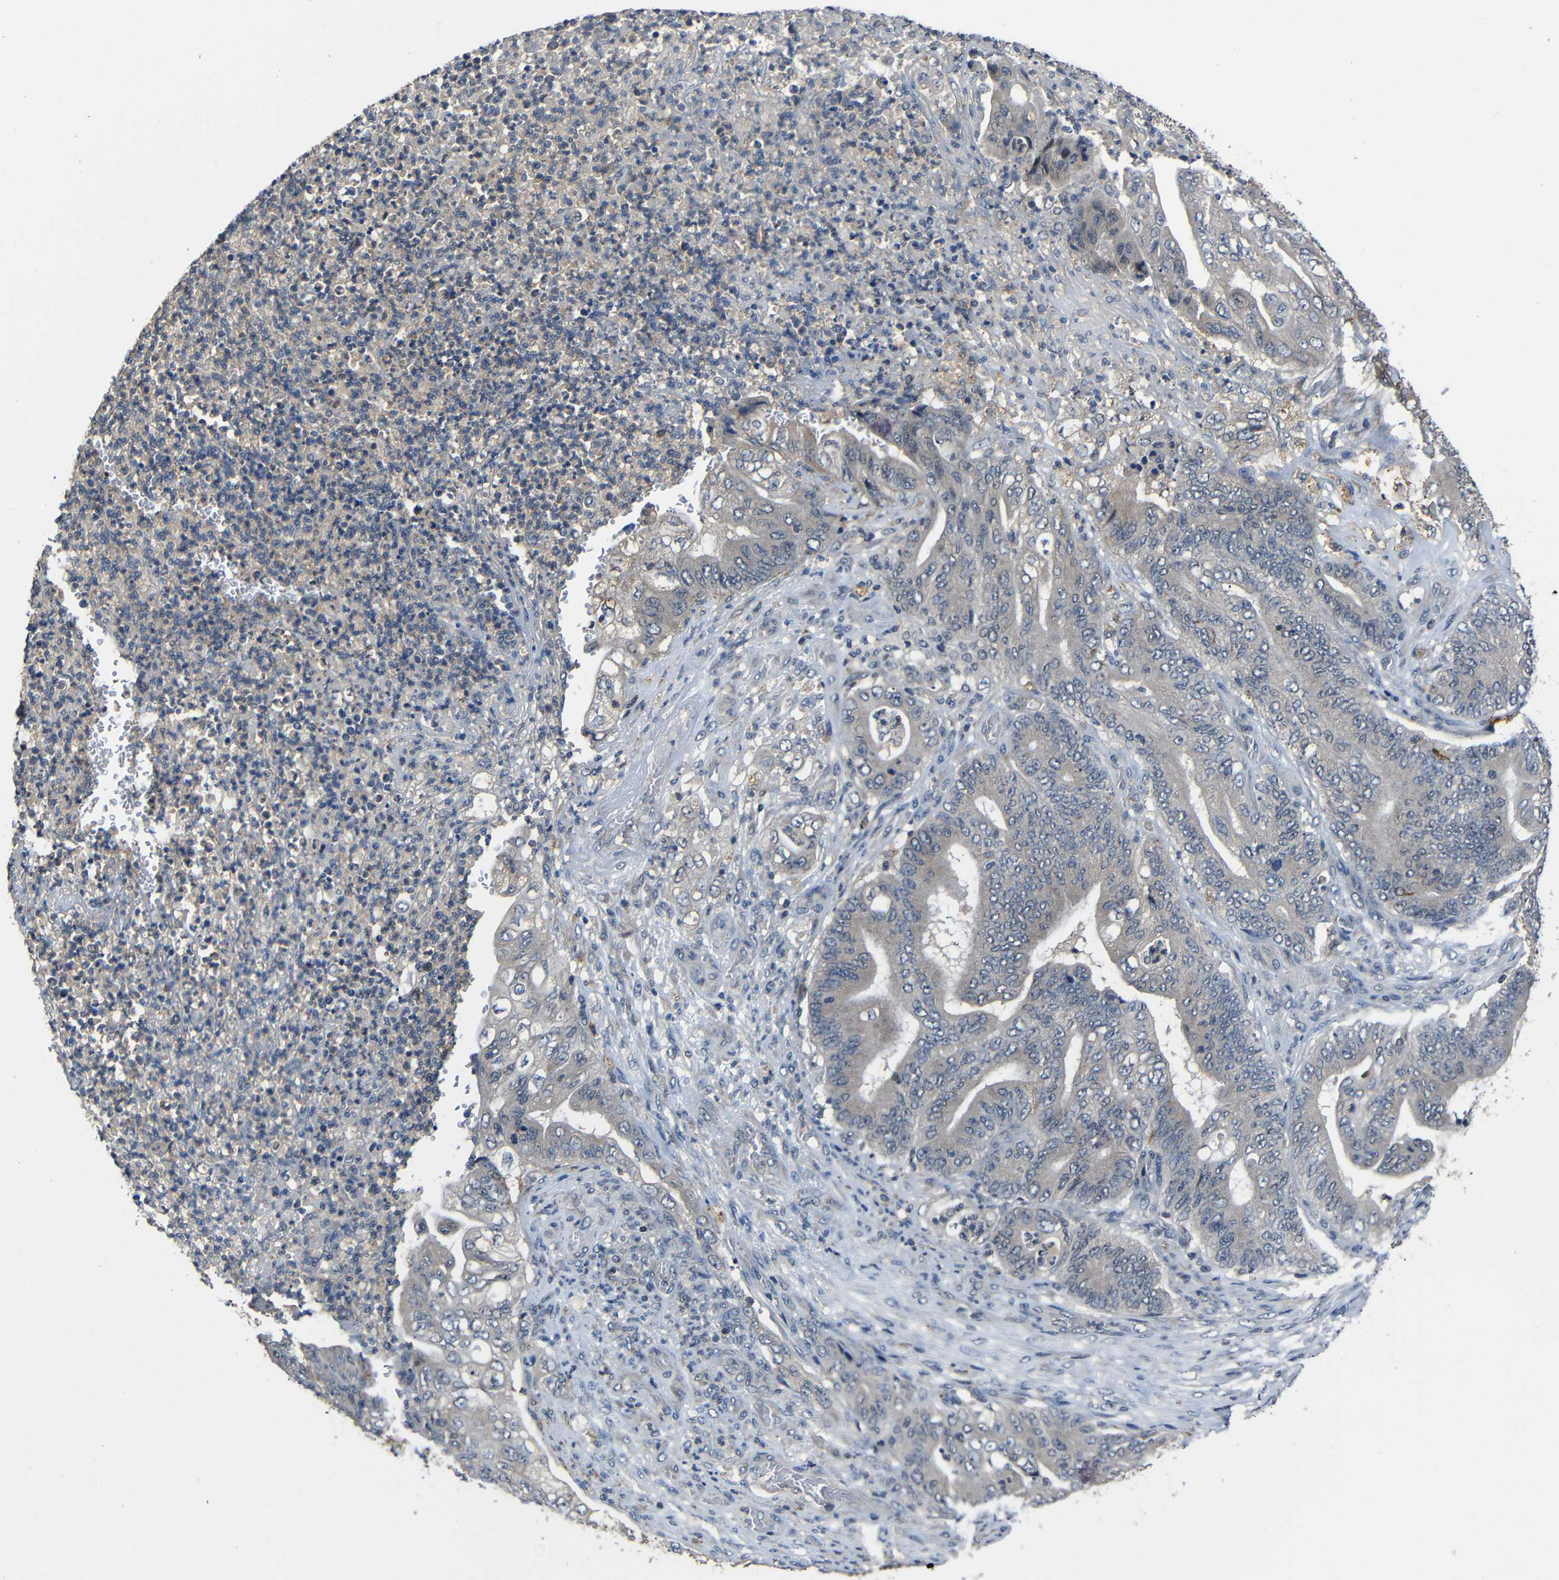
{"staining": {"intensity": "negative", "quantity": "none", "location": "none"}, "tissue": "stomach cancer", "cell_type": "Tumor cells", "image_type": "cancer", "snomed": [{"axis": "morphology", "description": "Adenocarcinoma, NOS"}, {"axis": "topography", "description": "Stomach"}], "caption": "This micrograph is of stomach cancer stained with immunohistochemistry (IHC) to label a protein in brown with the nuclei are counter-stained blue. There is no positivity in tumor cells.", "gene": "C6orf89", "patient": {"sex": "female", "age": 73}}